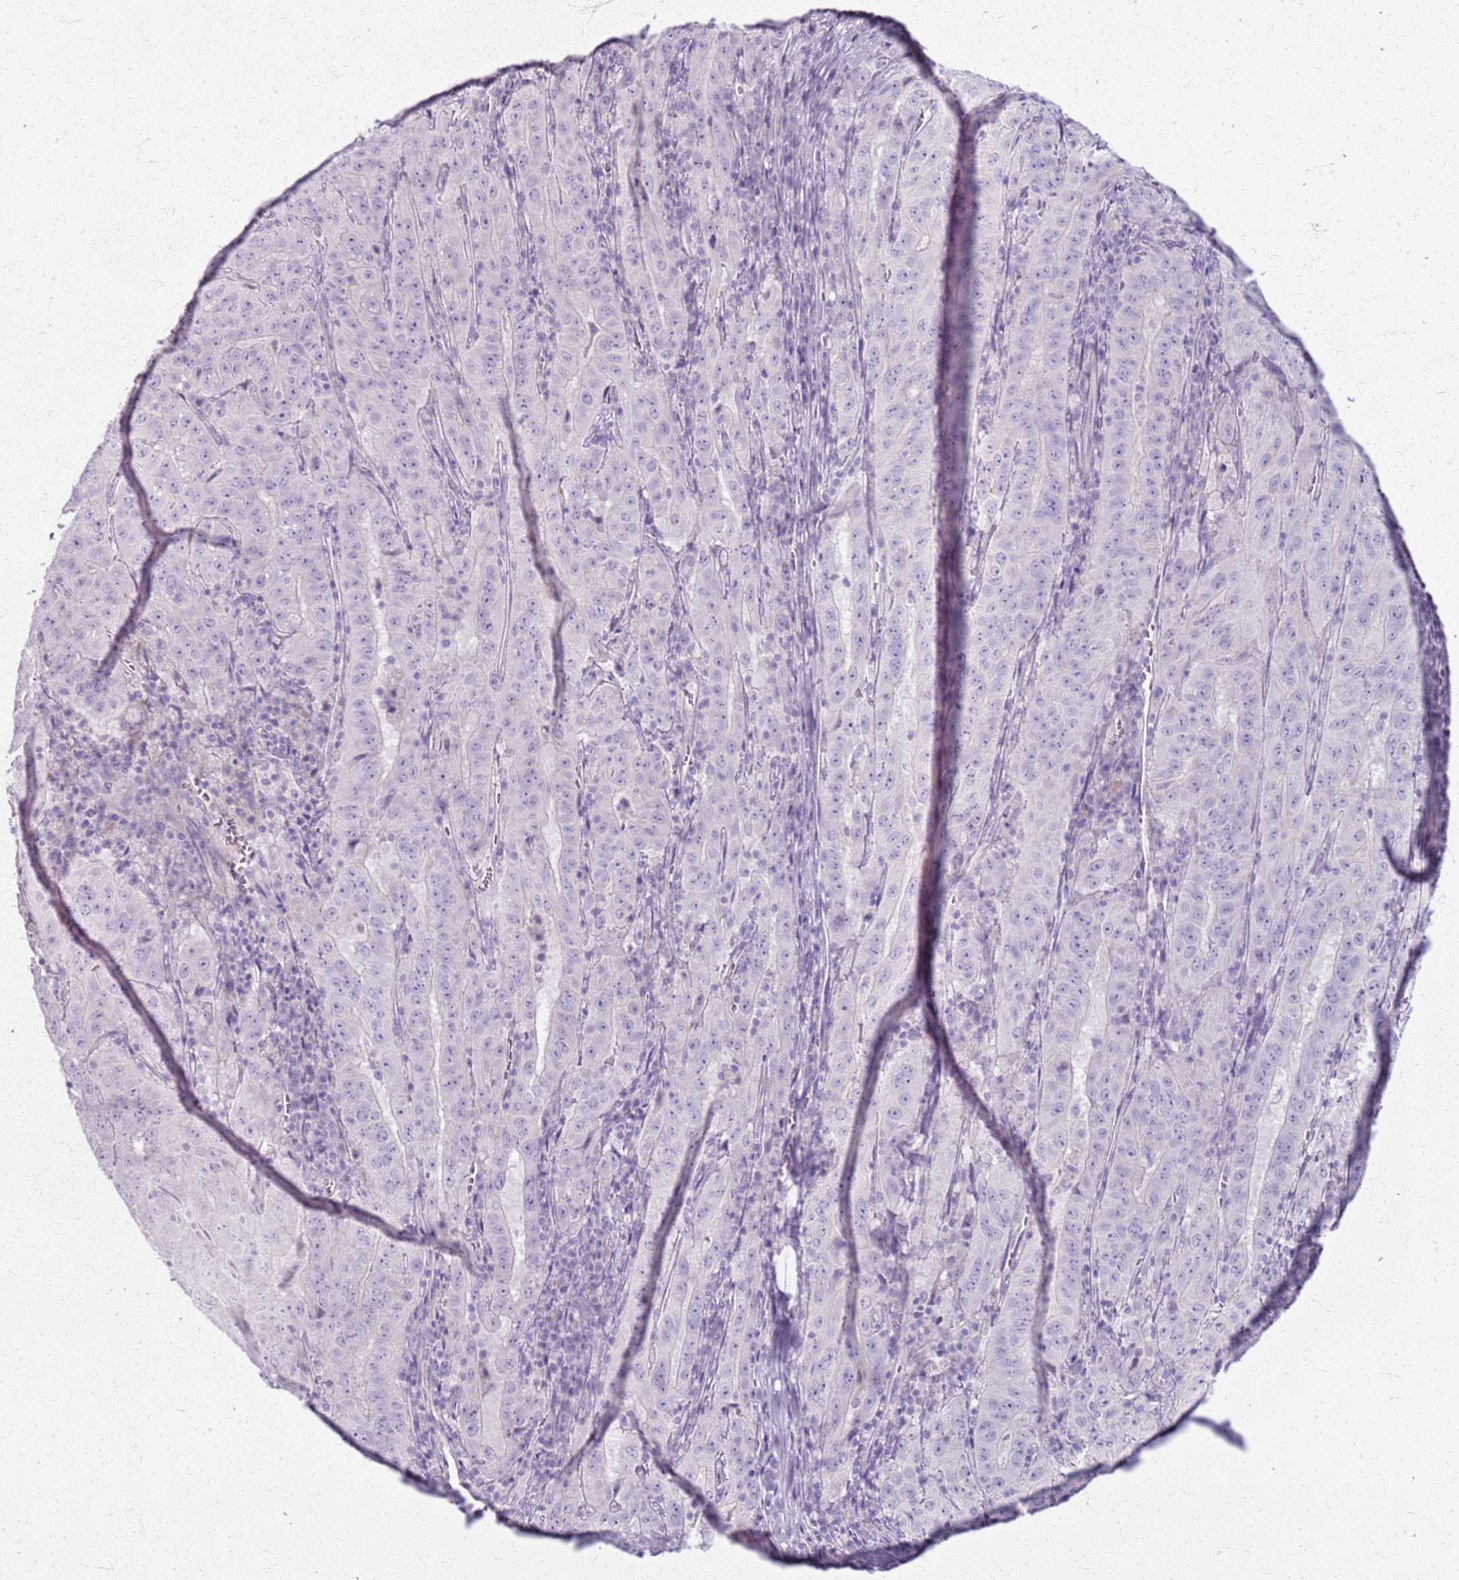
{"staining": {"intensity": "negative", "quantity": "none", "location": "none"}, "tissue": "pancreatic cancer", "cell_type": "Tumor cells", "image_type": "cancer", "snomed": [{"axis": "morphology", "description": "Adenocarcinoma, NOS"}, {"axis": "topography", "description": "Pancreas"}], "caption": "Human adenocarcinoma (pancreatic) stained for a protein using IHC exhibits no expression in tumor cells.", "gene": "CSRP3", "patient": {"sex": "male", "age": 63}}